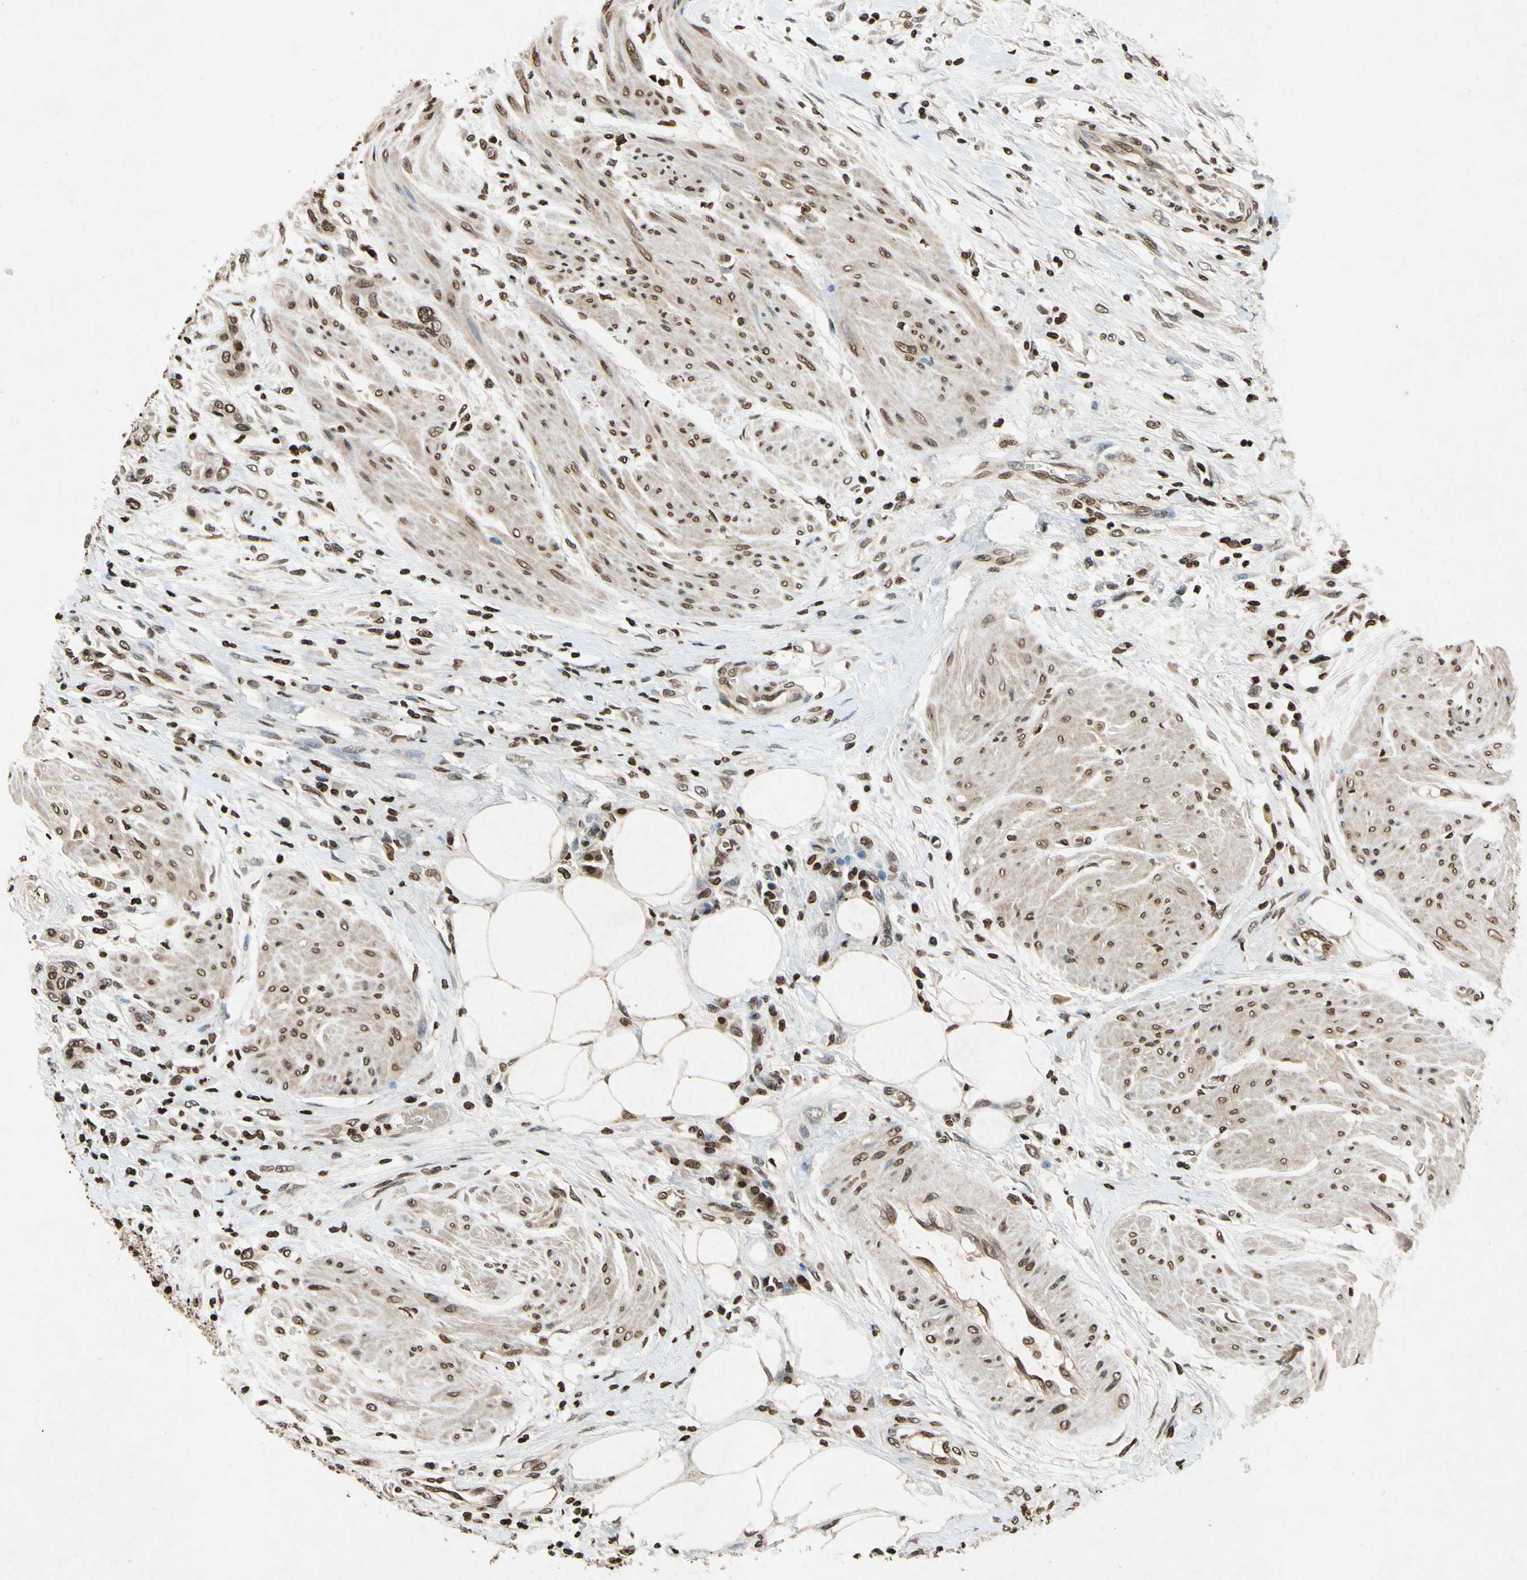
{"staining": {"intensity": "moderate", "quantity": ">75%", "location": "nuclear"}, "tissue": "urothelial cancer", "cell_type": "Tumor cells", "image_type": "cancer", "snomed": [{"axis": "morphology", "description": "Urothelial carcinoma, High grade"}, {"axis": "topography", "description": "Urinary bladder"}], "caption": "Moderate nuclear staining is appreciated in approximately >75% of tumor cells in high-grade urothelial carcinoma. The protein of interest is stained brown, and the nuclei are stained in blue (DAB IHC with brightfield microscopy, high magnification).", "gene": "HOXB3", "patient": {"sex": "male", "age": 35}}